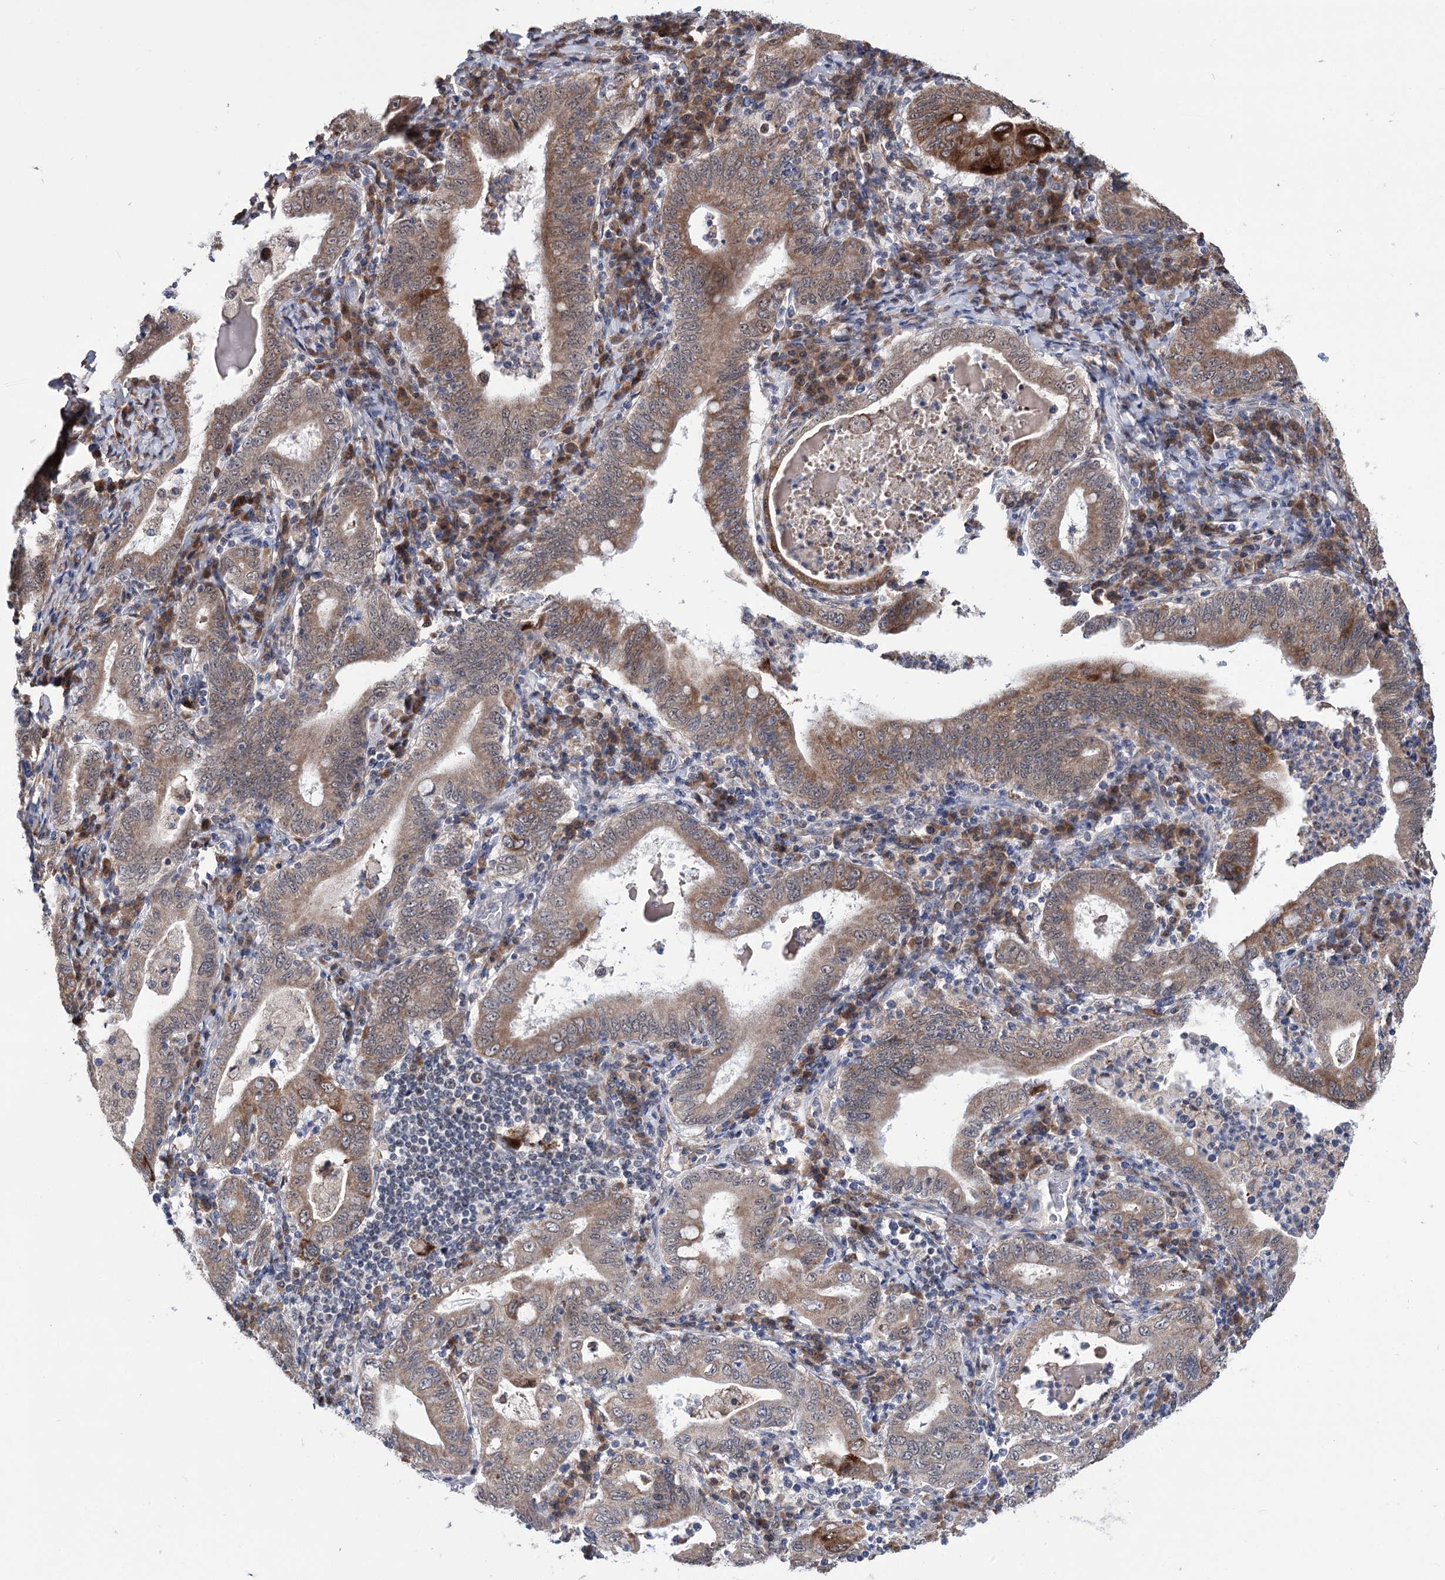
{"staining": {"intensity": "moderate", "quantity": ">75%", "location": "cytoplasmic/membranous,nuclear"}, "tissue": "stomach cancer", "cell_type": "Tumor cells", "image_type": "cancer", "snomed": [{"axis": "morphology", "description": "Normal tissue, NOS"}, {"axis": "morphology", "description": "Adenocarcinoma, NOS"}, {"axis": "topography", "description": "Esophagus"}, {"axis": "topography", "description": "Stomach, upper"}, {"axis": "topography", "description": "Peripheral nerve tissue"}], "caption": "Stomach cancer (adenocarcinoma) stained with immunohistochemistry (IHC) demonstrates moderate cytoplasmic/membranous and nuclear expression in about >75% of tumor cells. The staining was performed using DAB (3,3'-diaminobenzidine) to visualize the protein expression in brown, while the nuclei were stained in blue with hematoxylin (Magnification: 20x).", "gene": "PPRC1", "patient": {"sex": "male", "age": 62}}